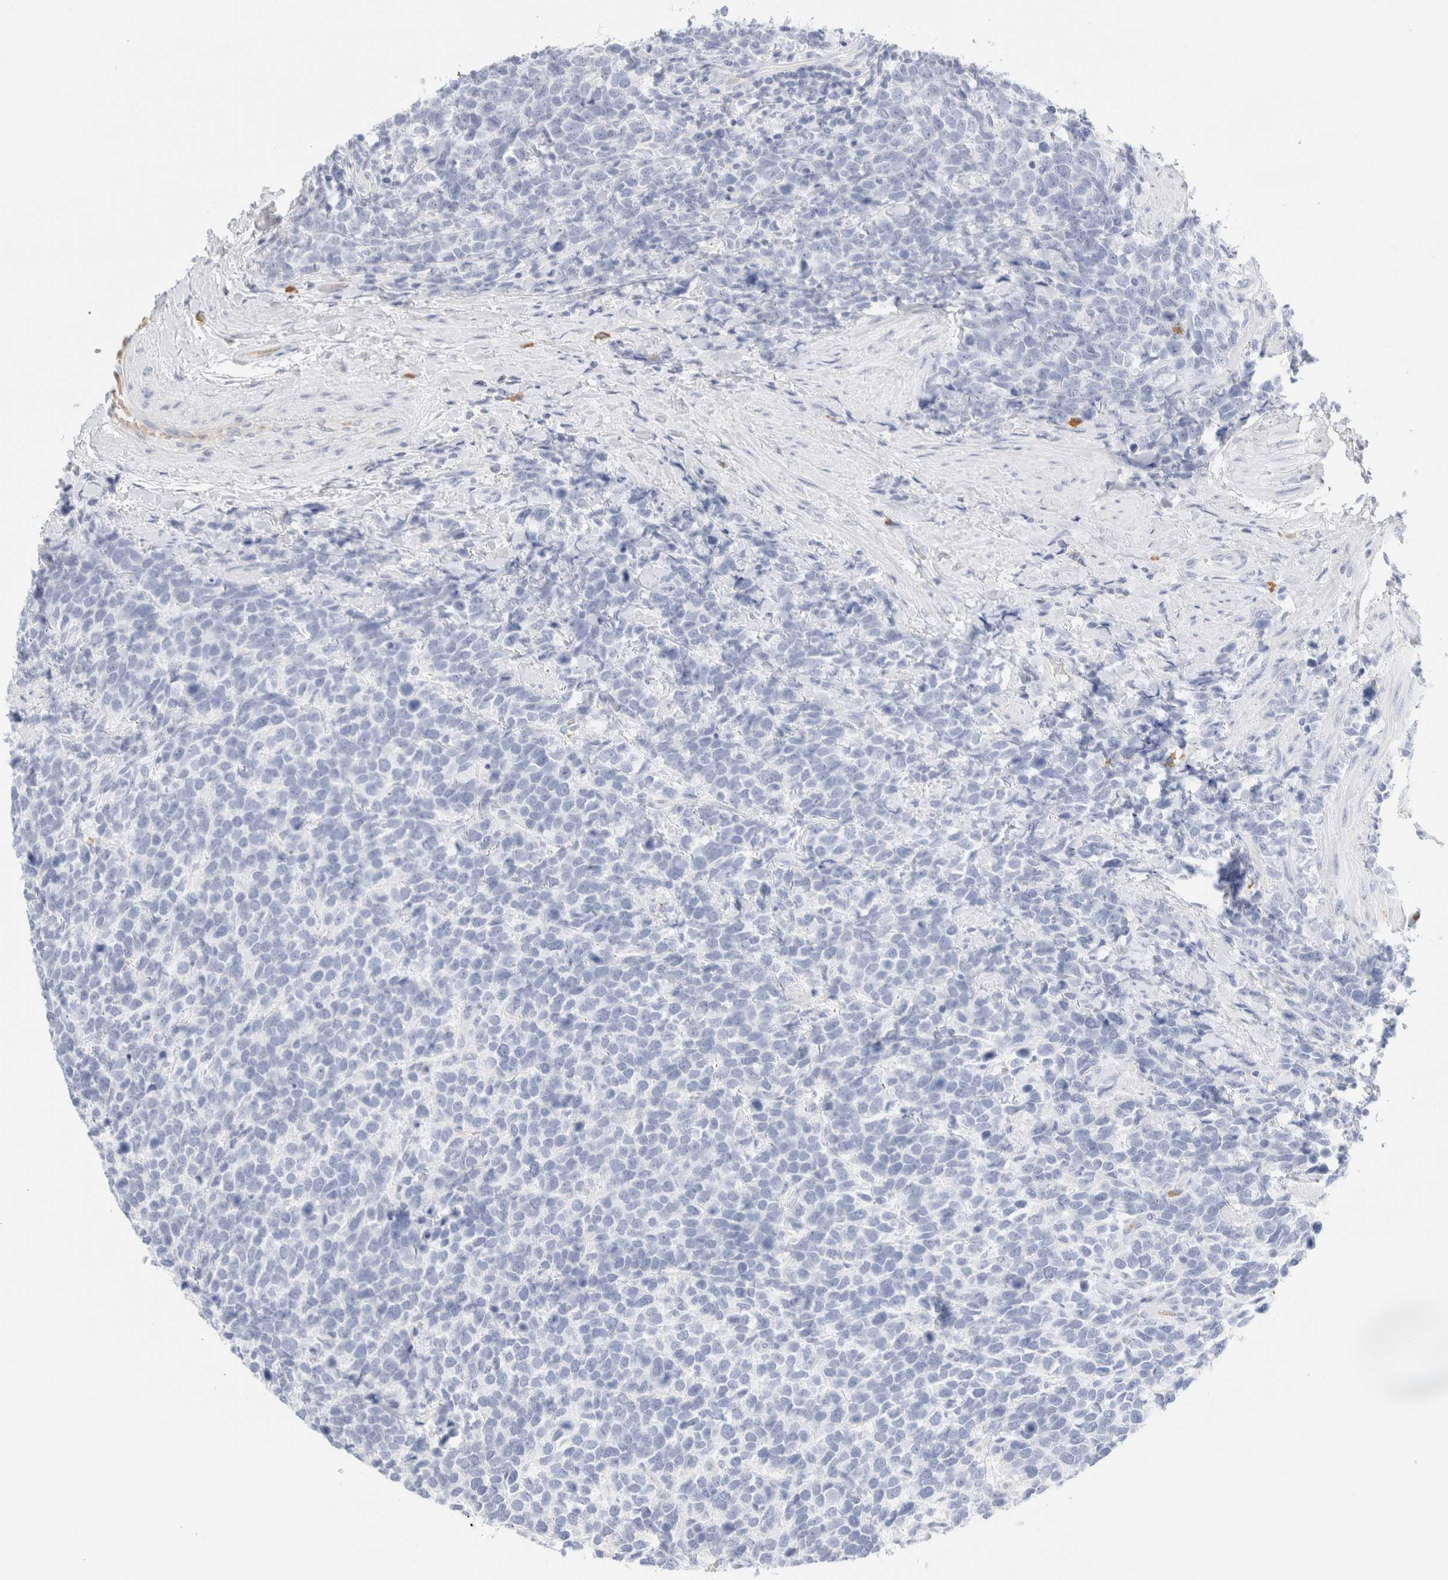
{"staining": {"intensity": "negative", "quantity": "none", "location": "none"}, "tissue": "urothelial cancer", "cell_type": "Tumor cells", "image_type": "cancer", "snomed": [{"axis": "morphology", "description": "Urothelial carcinoma, High grade"}, {"axis": "topography", "description": "Urinary bladder"}], "caption": "The histopathology image shows no staining of tumor cells in urothelial cancer.", "gene": "ARG1", "patient": {"sex": "female", "age": 82}}